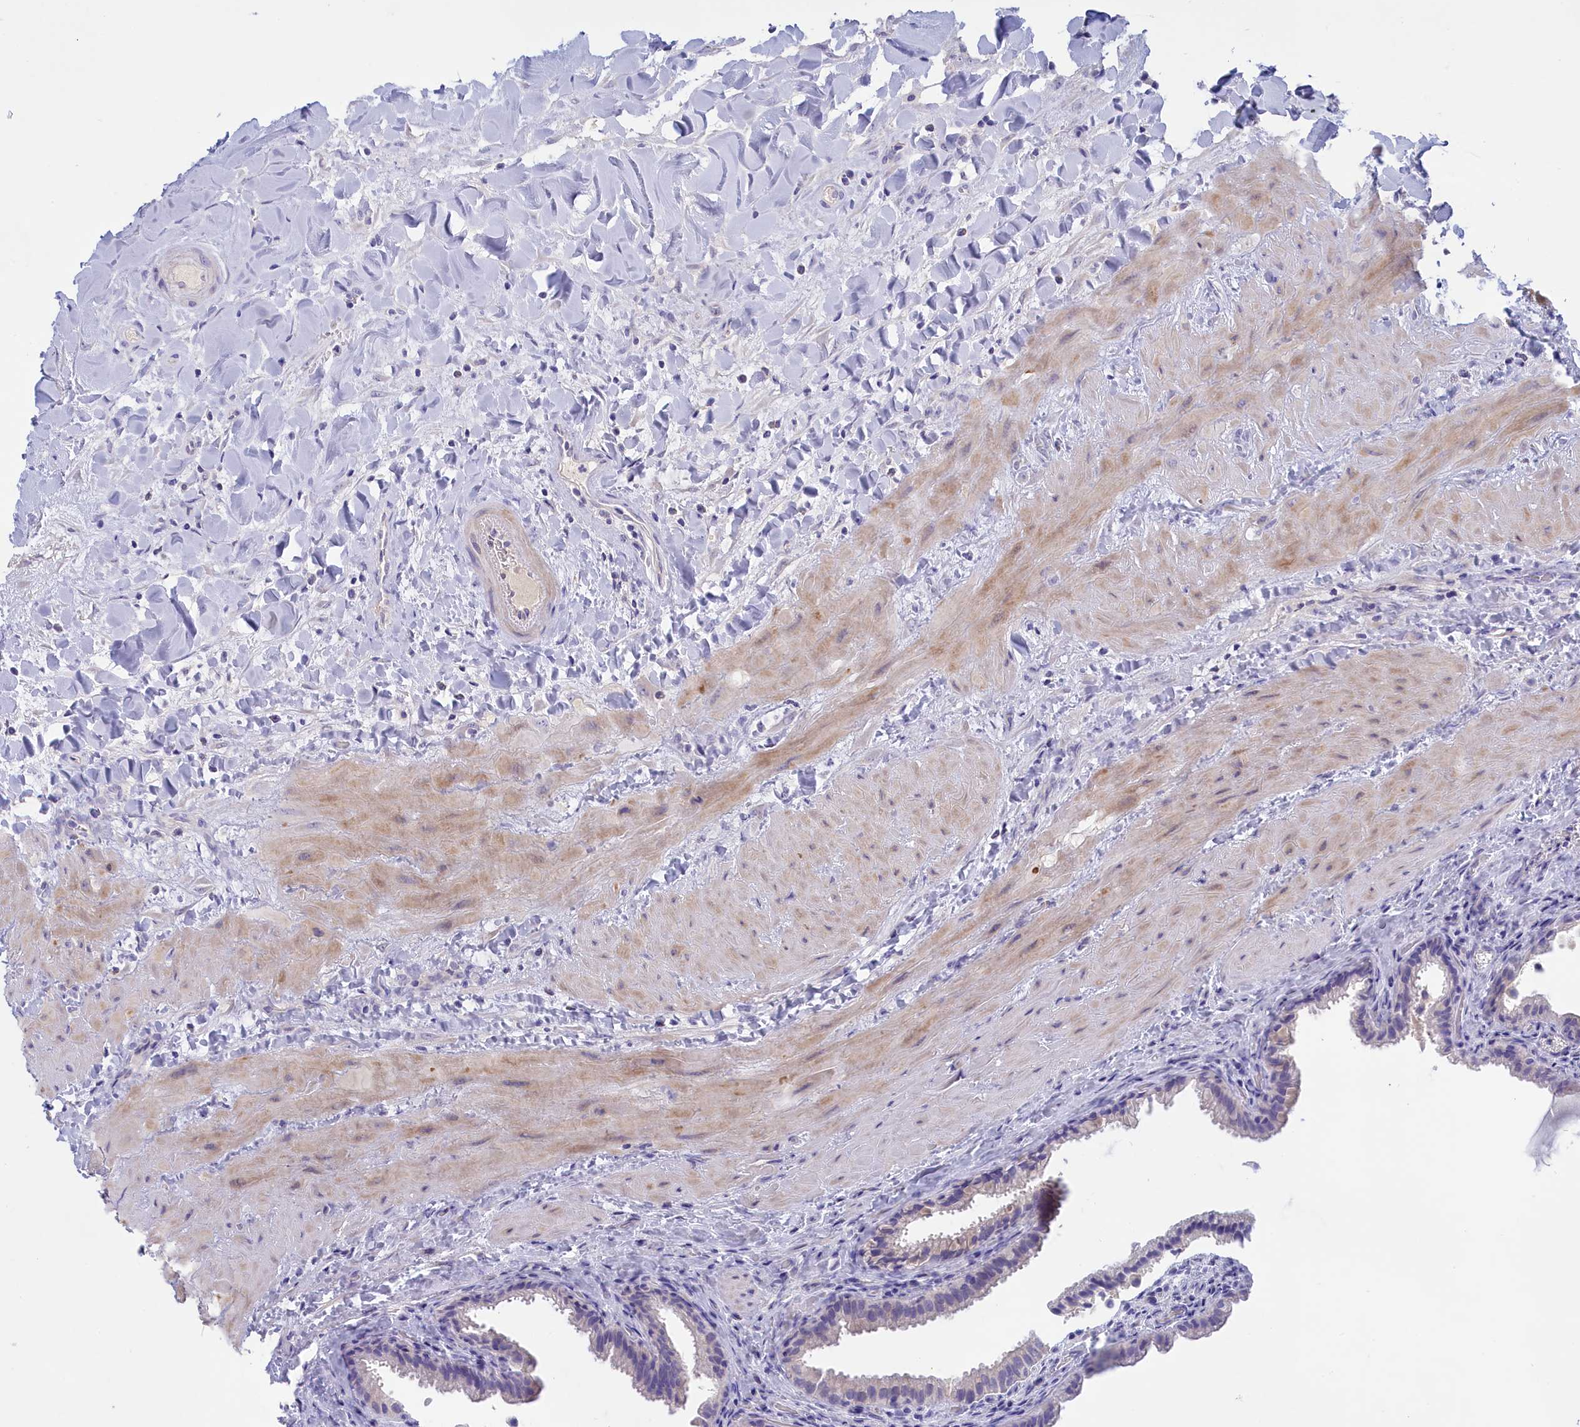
{"staining": {"intensity": "negative", "quantity": "none", "location": "none"}, "tissue": "gallbladder", "cell_type": "Glandular cells", "image_type": "normal", "snomed": [{"axis": "morphology", "description": "Normal tissue, NOS"}, {"axis": "topography", "description": "Gallbladder"}], "caption": "Immunohistochemistry (IHC) image of normal gallbladder stained for a protein (brown), which reveals no expression in glandular cells.", "gene": "ADGRA1", "patient": {"sex": "male", "age": 24}}